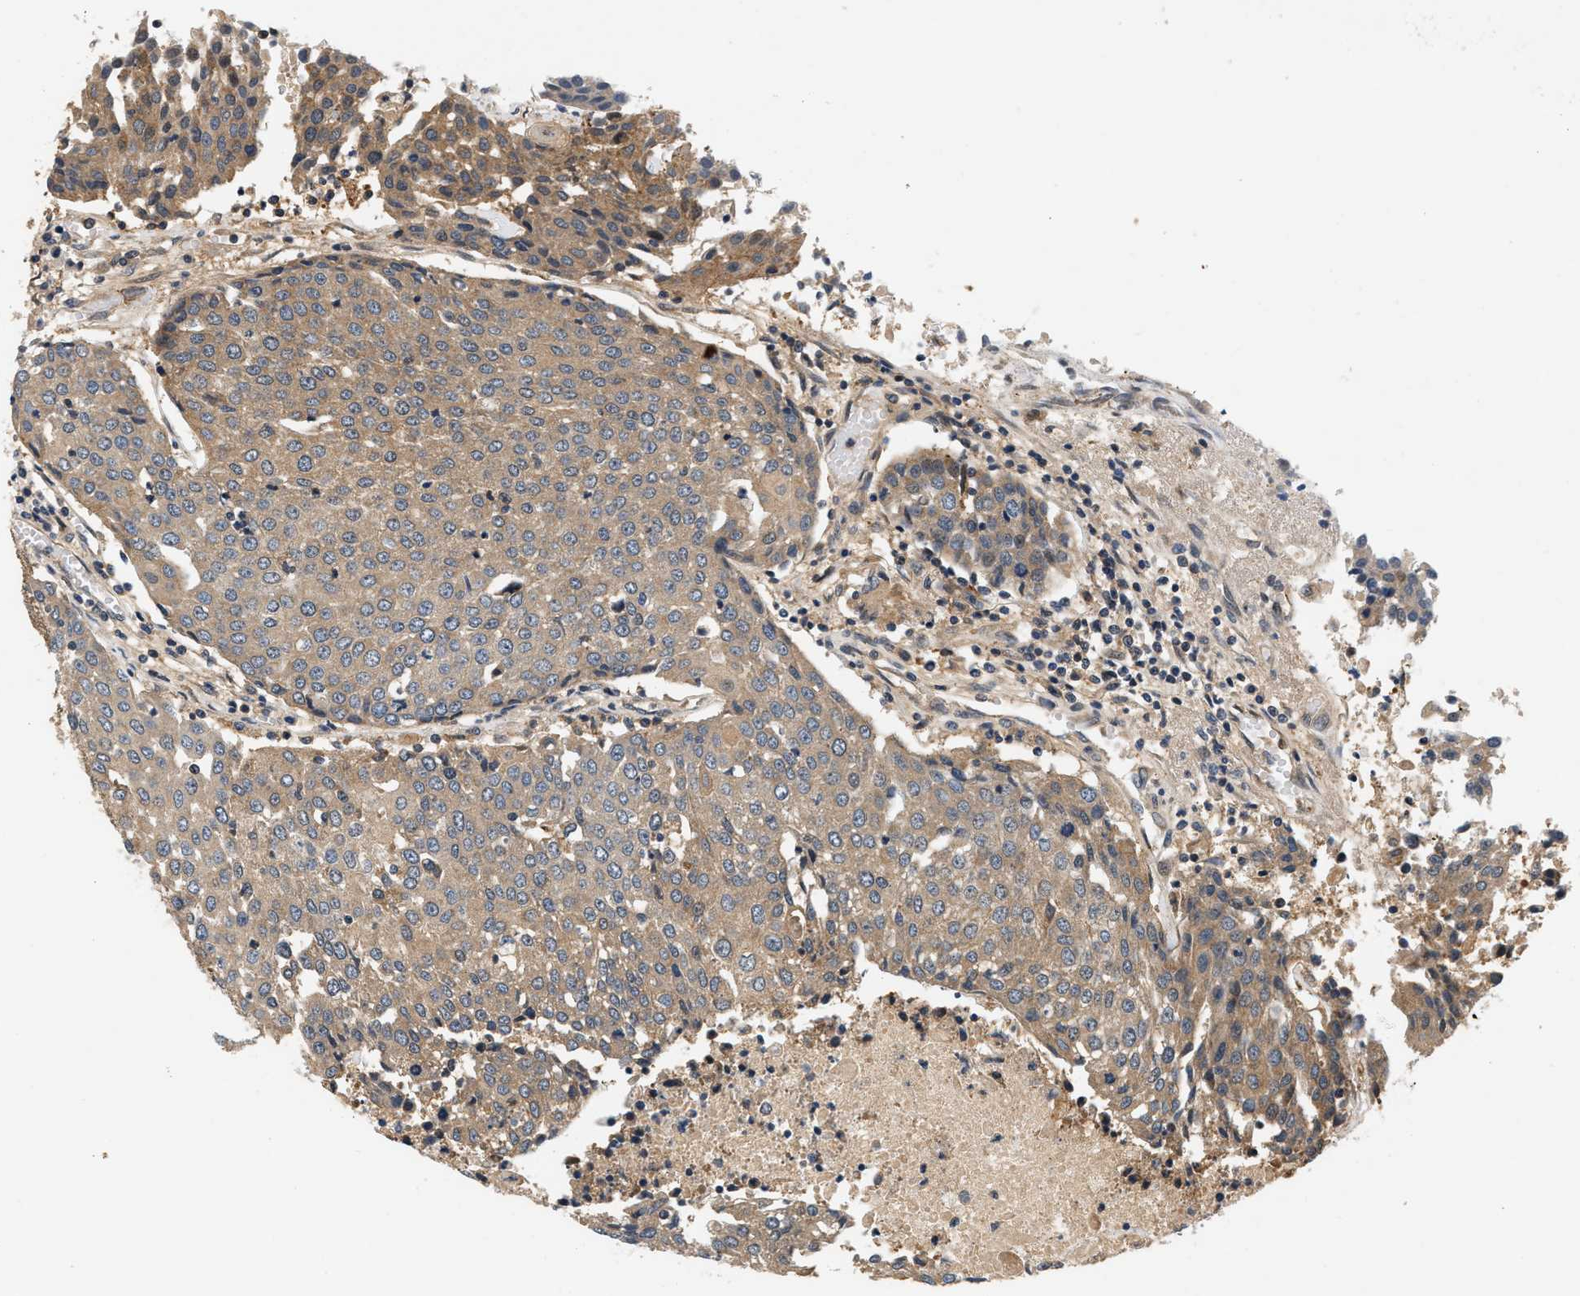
{"staining": {"intensity": "moderate", "quantity": "25%-75%", "location": "cytoplasmic/membranous"}, "tissue": "urothelial cancer", "cell_type": "Tumor cells", "image_type": "cancer", "snomed": [{"axis": "morphology", "description": "Urothelial carcinoma, High grade"}, {"axis": "topography", "description": "Urinary bladder"}], "caption": "Immunohistochemistry (IHC) photomicrograph of human high-grade urothelial carcinoma stained for a protein (brown), which shows medium levels of moderate cytoplasmic/membranous expression in about 25%-75% of tumor cells.", "gene": "FAM78A", "patient": {"sex": "female", "age": 85}}